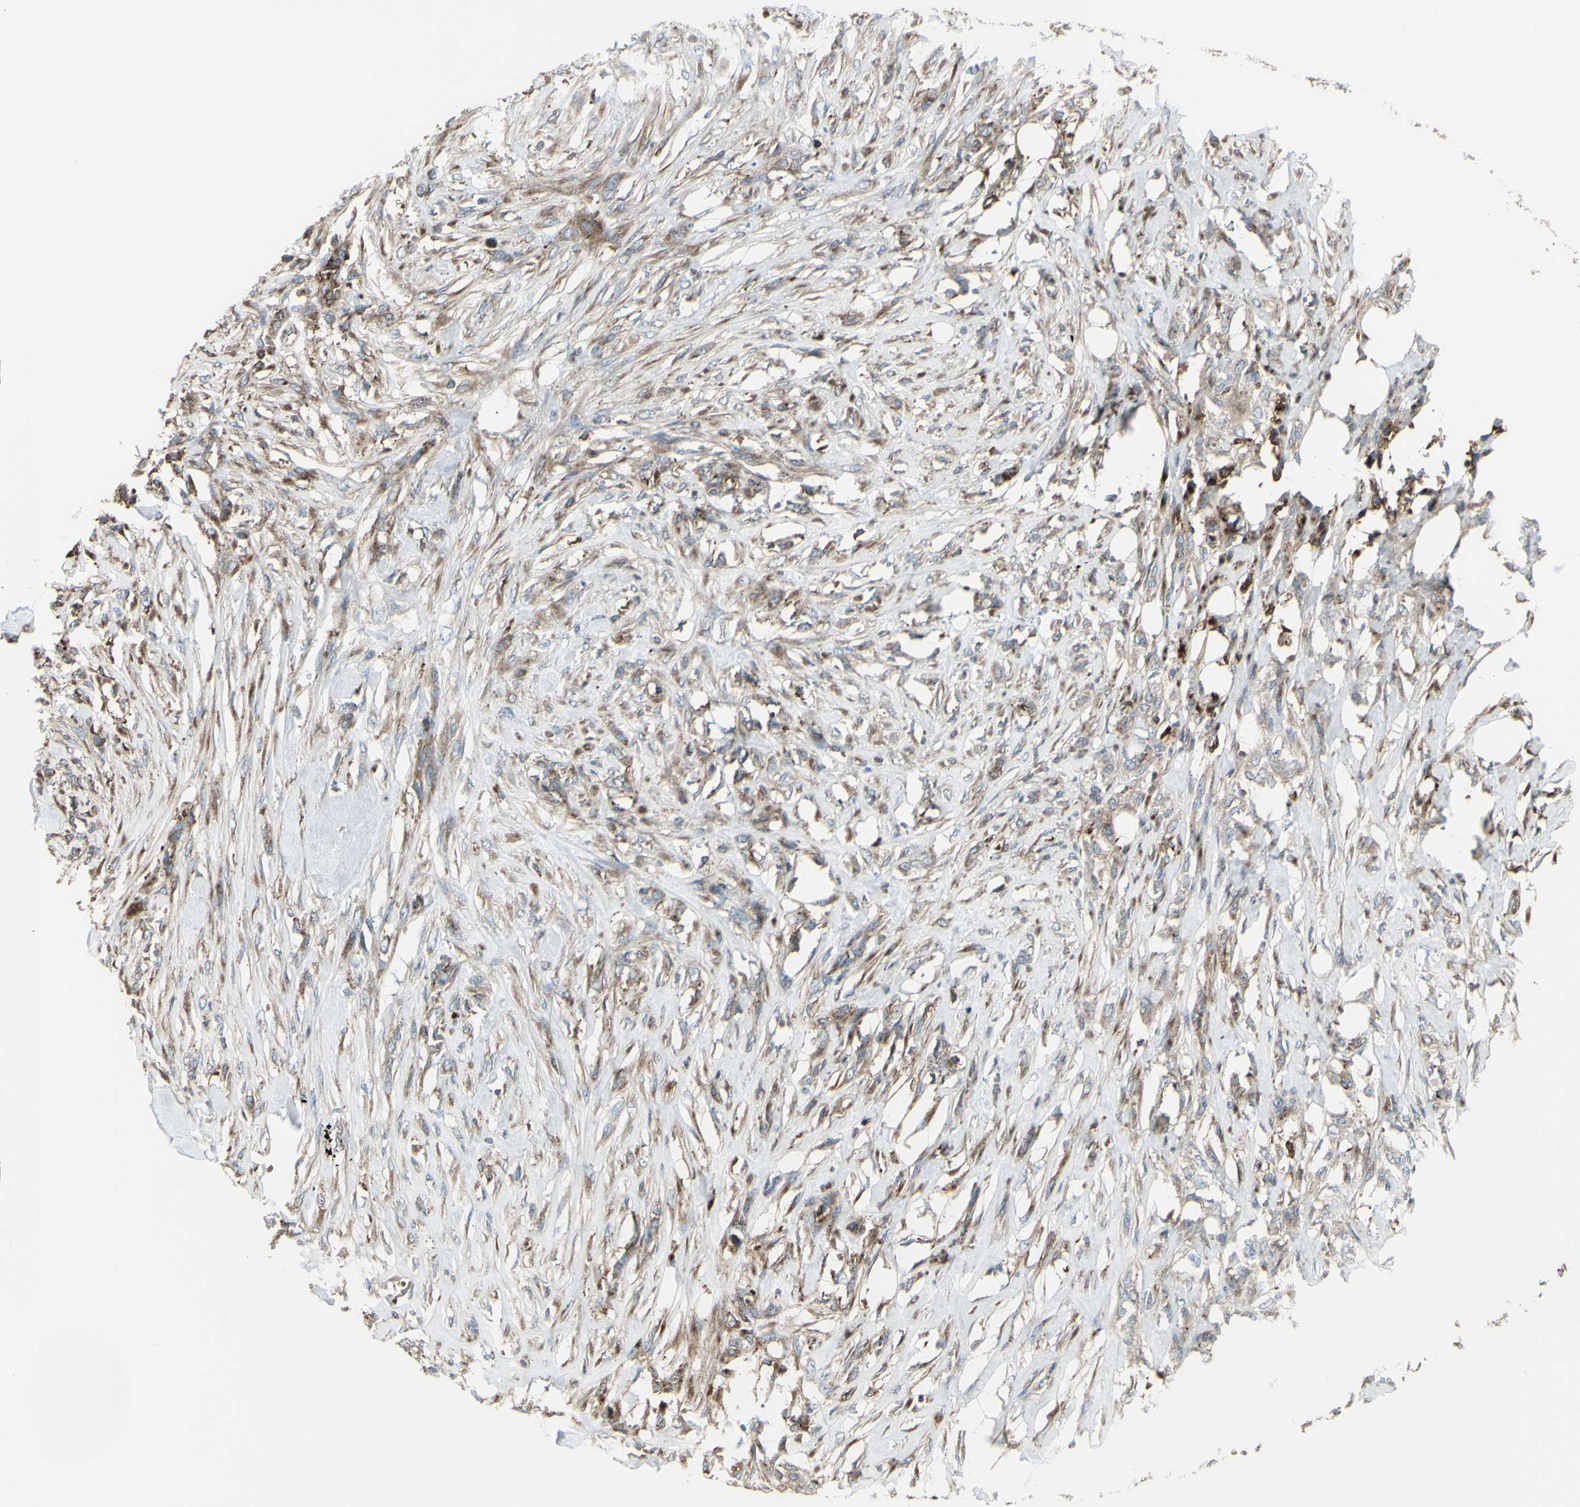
{"staining": {"intensity": "moderate", "quantity": ">75%", "location": "cytoplasmic/membranous"}, "tissue": "skin cancer", "cell_type": "Tumor cells", "image_type": "cancer", "snomed": [{"axis": "morphology", "description": "Squamous cell carcinoma, NOS"}, {"axis": "topography", "description": "Skin"}], "caption": "Brown immunohistochemical staining in squamous cell carcinoma (skin) shows moderate cytoplasmic/membranous positivity in about >75% of tumor cells.", "gene": "NAPA", "patient": {"sex": "female", "age": 59}}